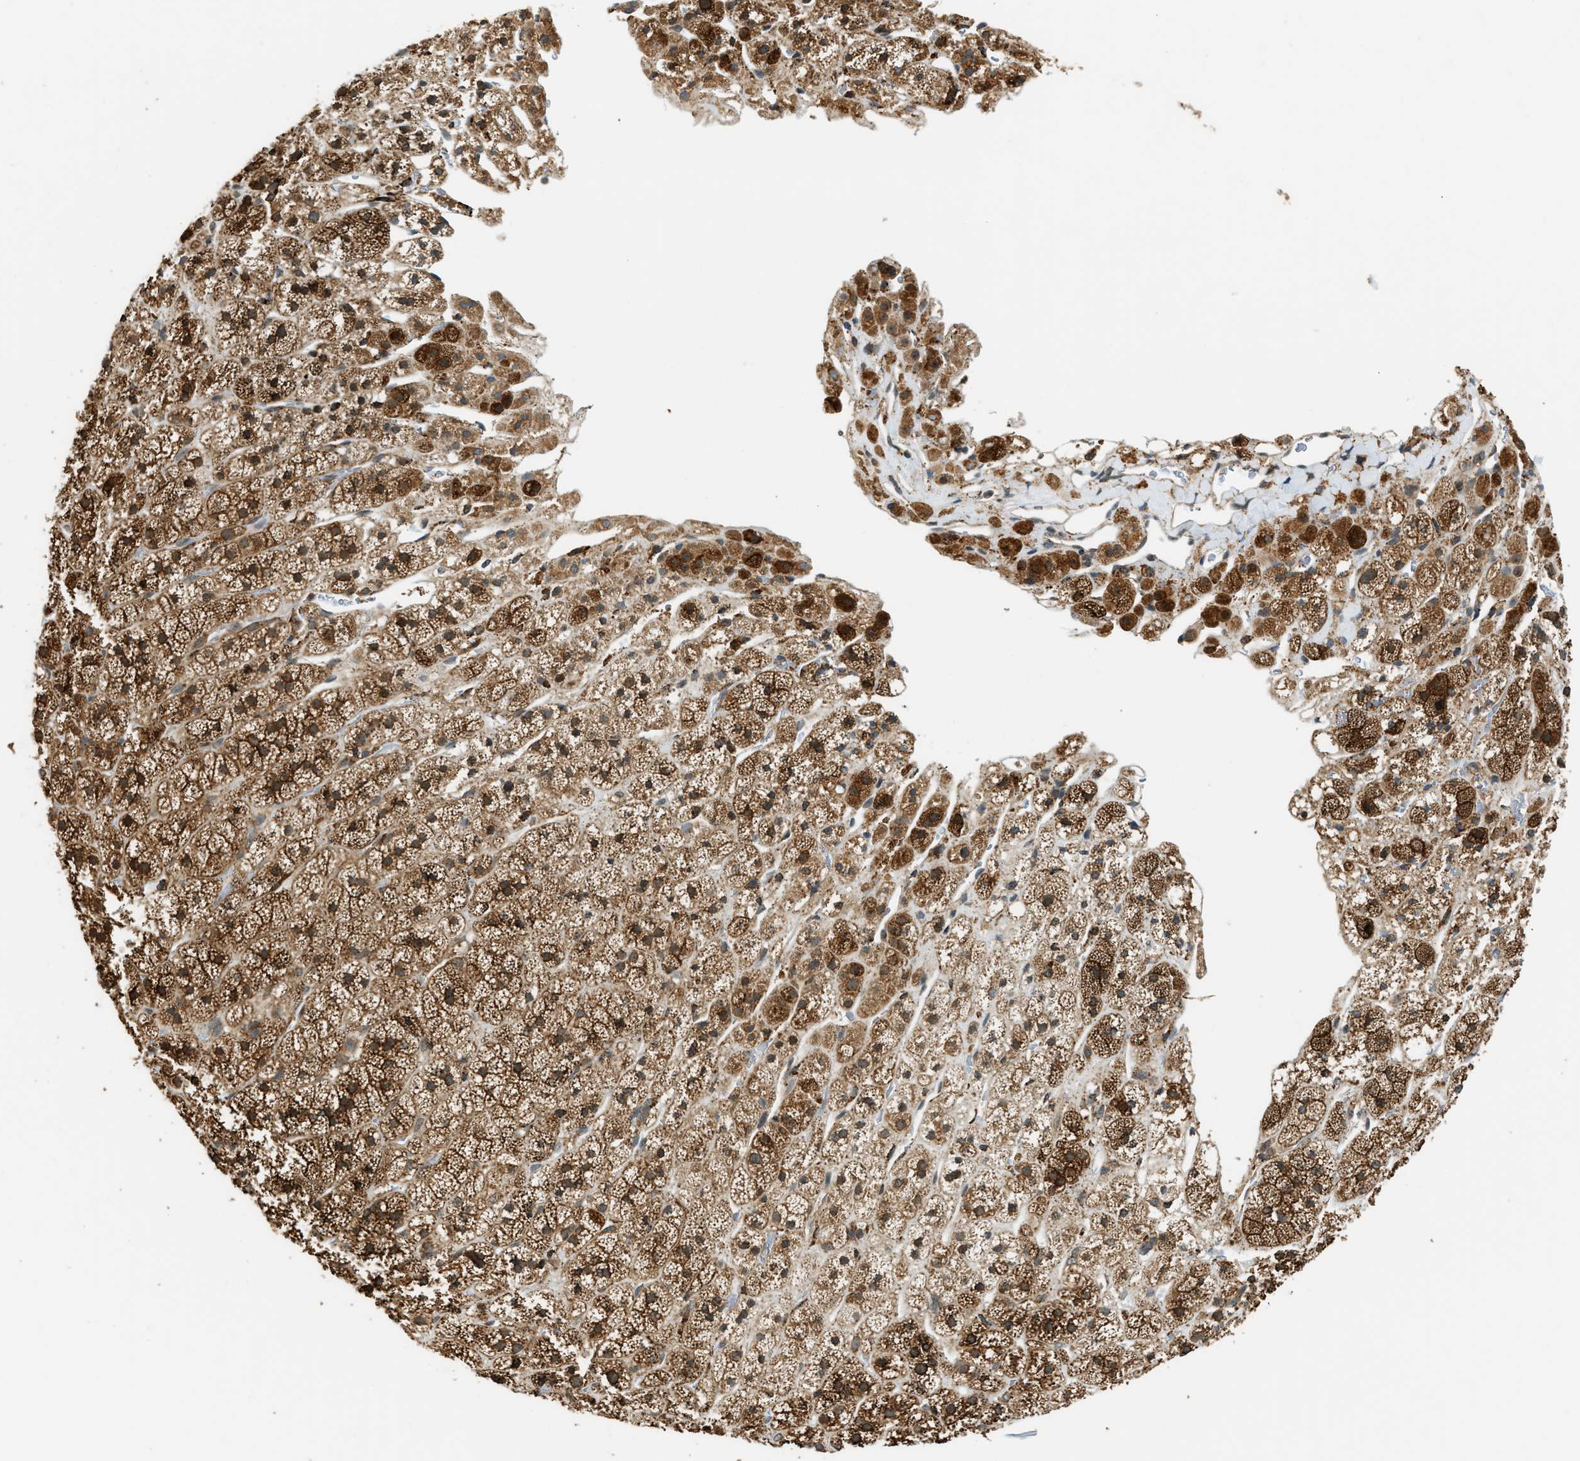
{"staining": {"intensity": "strong", "quantity": ">75%", "location": "cytoplasmic/membranous"}, "tissue": "adrenal gland", "cell_type": "Glandular cells", "image_type": "normal", "snomed": [{"axis": "morphology", "description": "Normal tissue, NOS"}, {"axis": "topography", "description": "Adrenal gland"}], "caption": "A brown stain labels strong cytoplasmic/membranous staining of a protein in glandular cells of normal adrenal gland. The staining was performed using DAB (3,3'-diaminobenzidine) to visualize the protein expression in brown, while the nuclei were stained in blue with hematoxylin (Magnification: 20x).", "gene": "SEMA4D", "patient": {"sex": "male", "age": 56}}